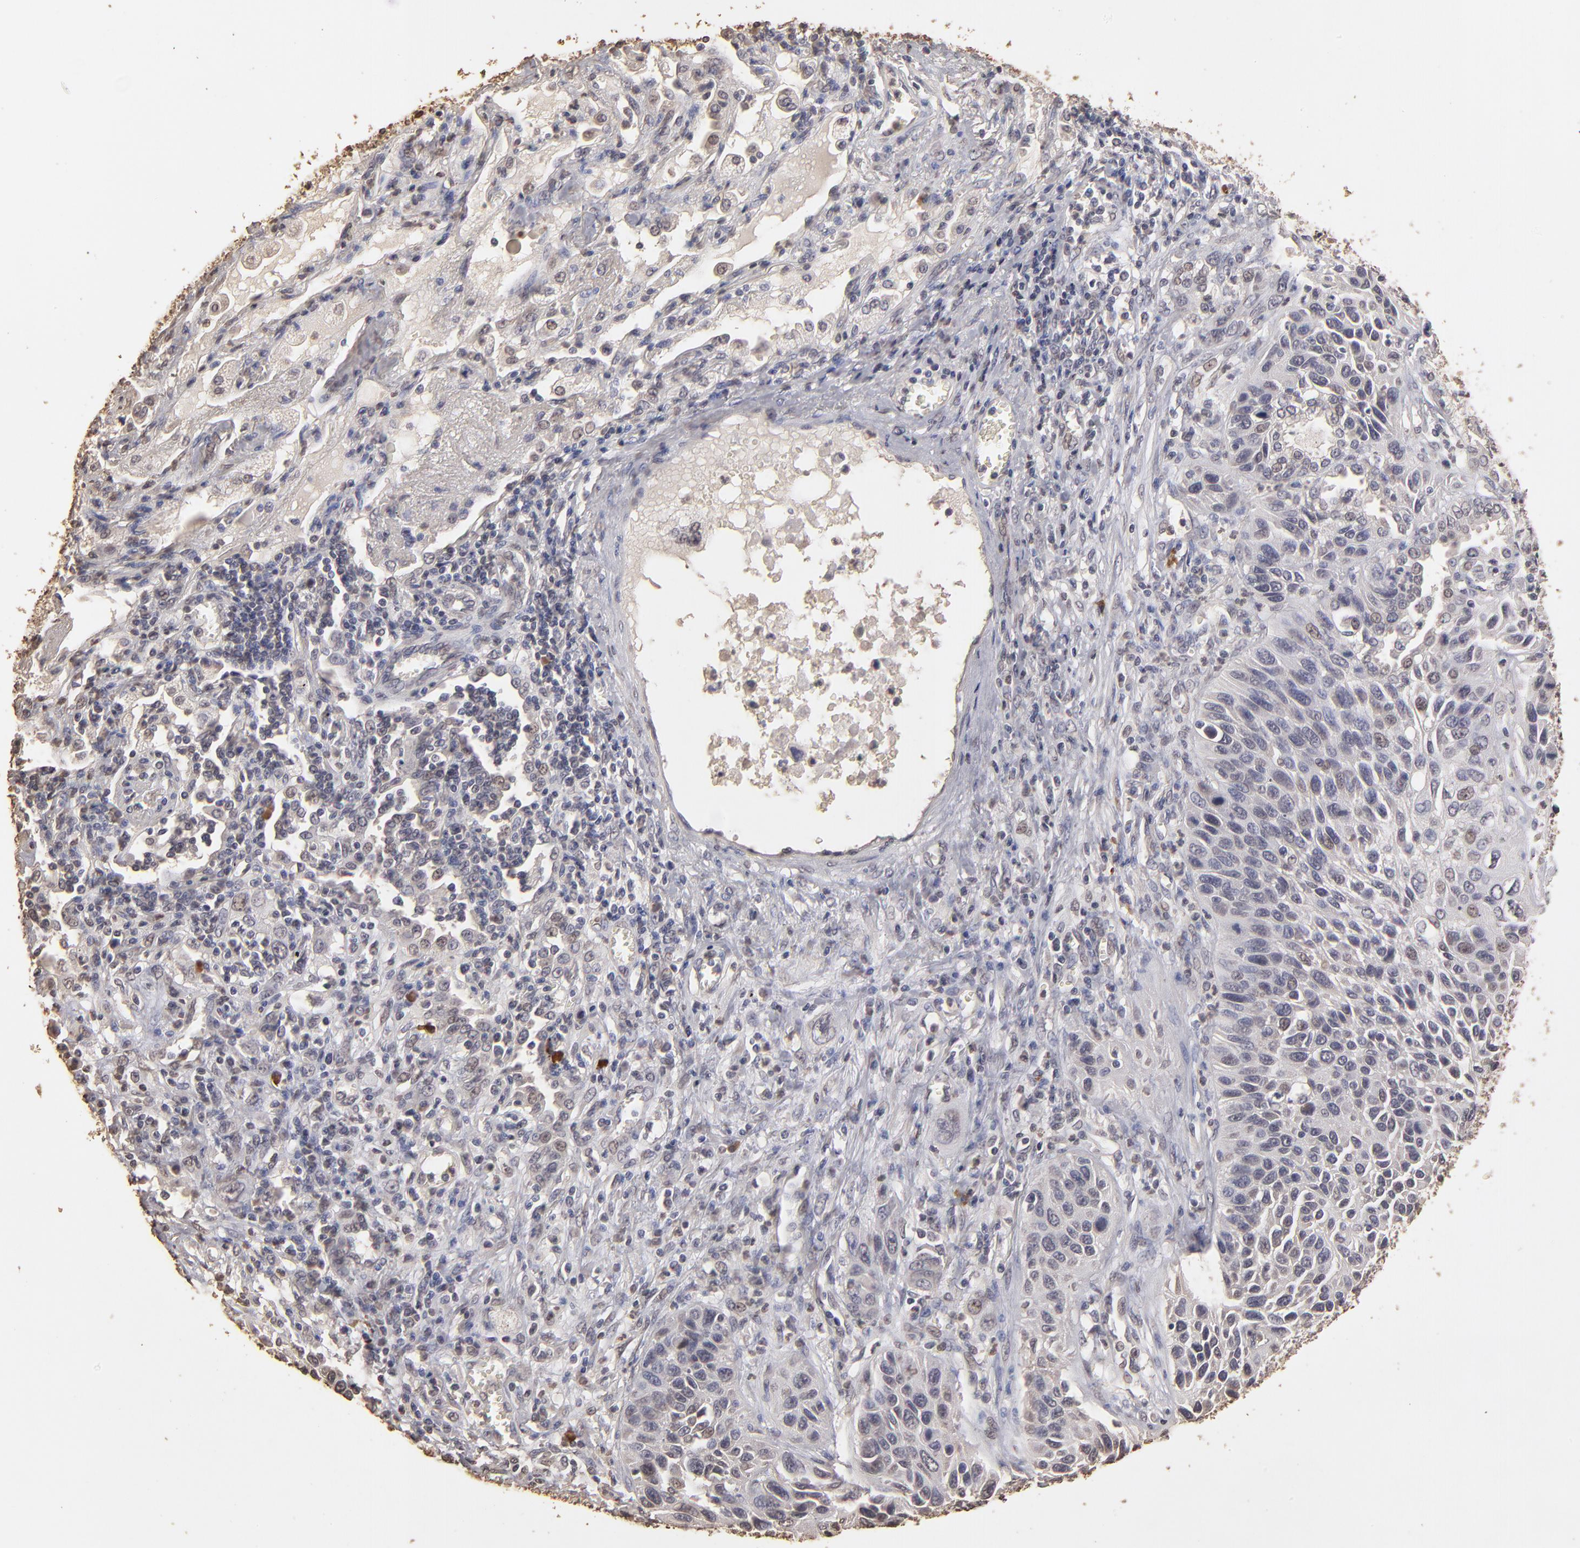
{"staining": {"intensity": "weak", "quantity": "<25%", "location": "cytoplasmic/membranous"}, "tissue": "lung cancer", "cell_type": "Tumor cells", "image_type": "cancer", "snomed": [{"axis": "morphology", "description": "Squamous cell carcinoma, NOS"}, {"axis": "topography", "description": "Lung"}], "caption": "IHC image of human lung cancer stained for a protein (brown), which displays no staining in tumor cells. (Stains: DAB immunohistochemistry (IHC) with hematoxylin counter stain, Microscopy: brightfield microscopy at high magnification).", "gene": "OPHN1", "patient": {"sex": "female", "age": 76}}